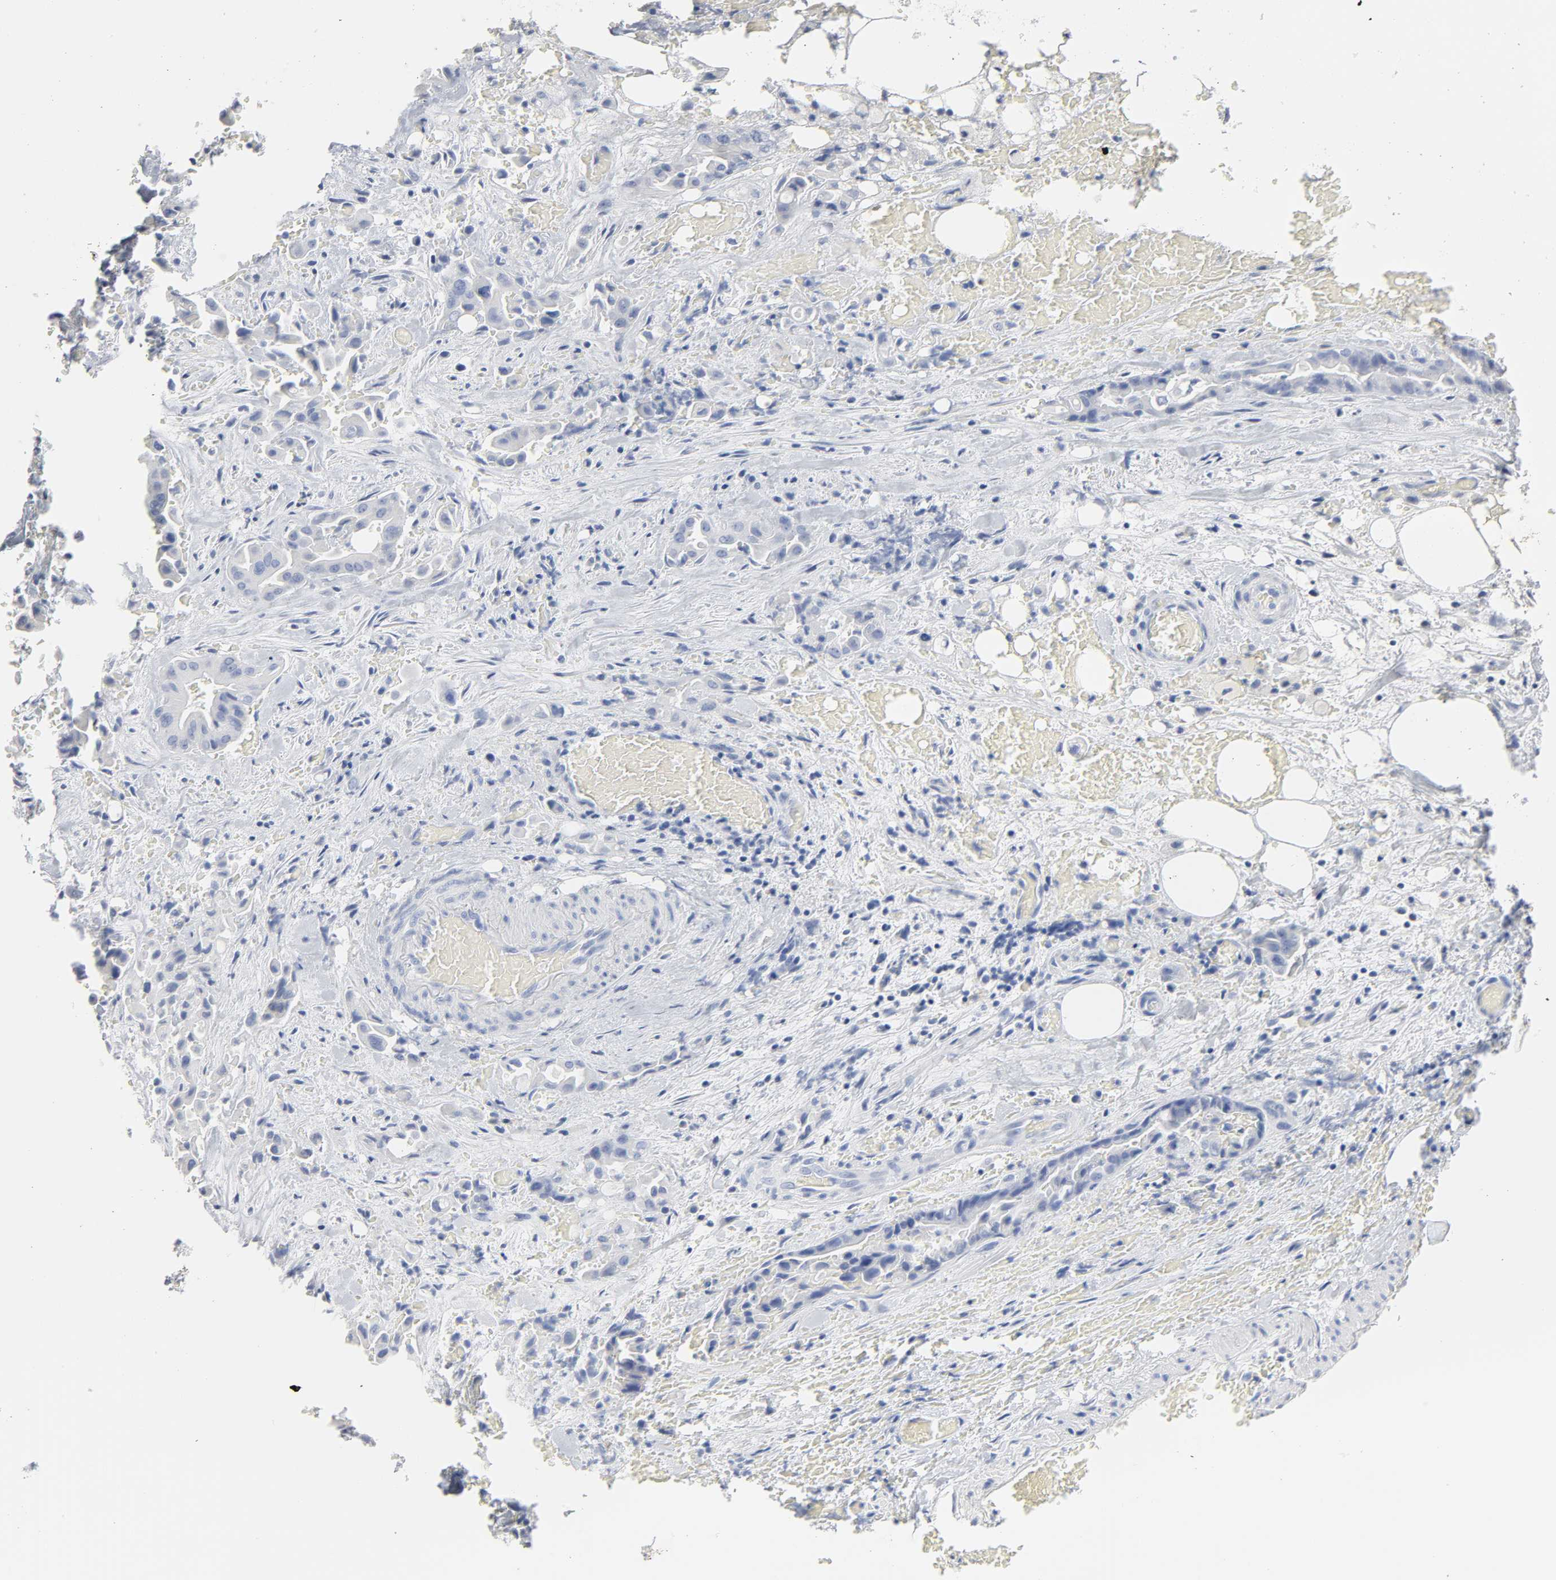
{"staining": {"intensity": "negative", "quantity": "none", "location": "none"}, "tissue": "liver cancer", "cell_type": "Tumor cells", "image_type": "cancer", "snomed": [{"axis": "morphology", "description": "Cholangiocarcinoma"}, {"axis": "topography", "description": "Liver"}], "caption": "This photomicrograph is of liver cancer stained with IHC to label a protein in brown with the nuclei are counter-stained blue. There is no positivity in tumor cells.", "gene": "ACP3", "patient": {"sex": "female", "age": 68}}